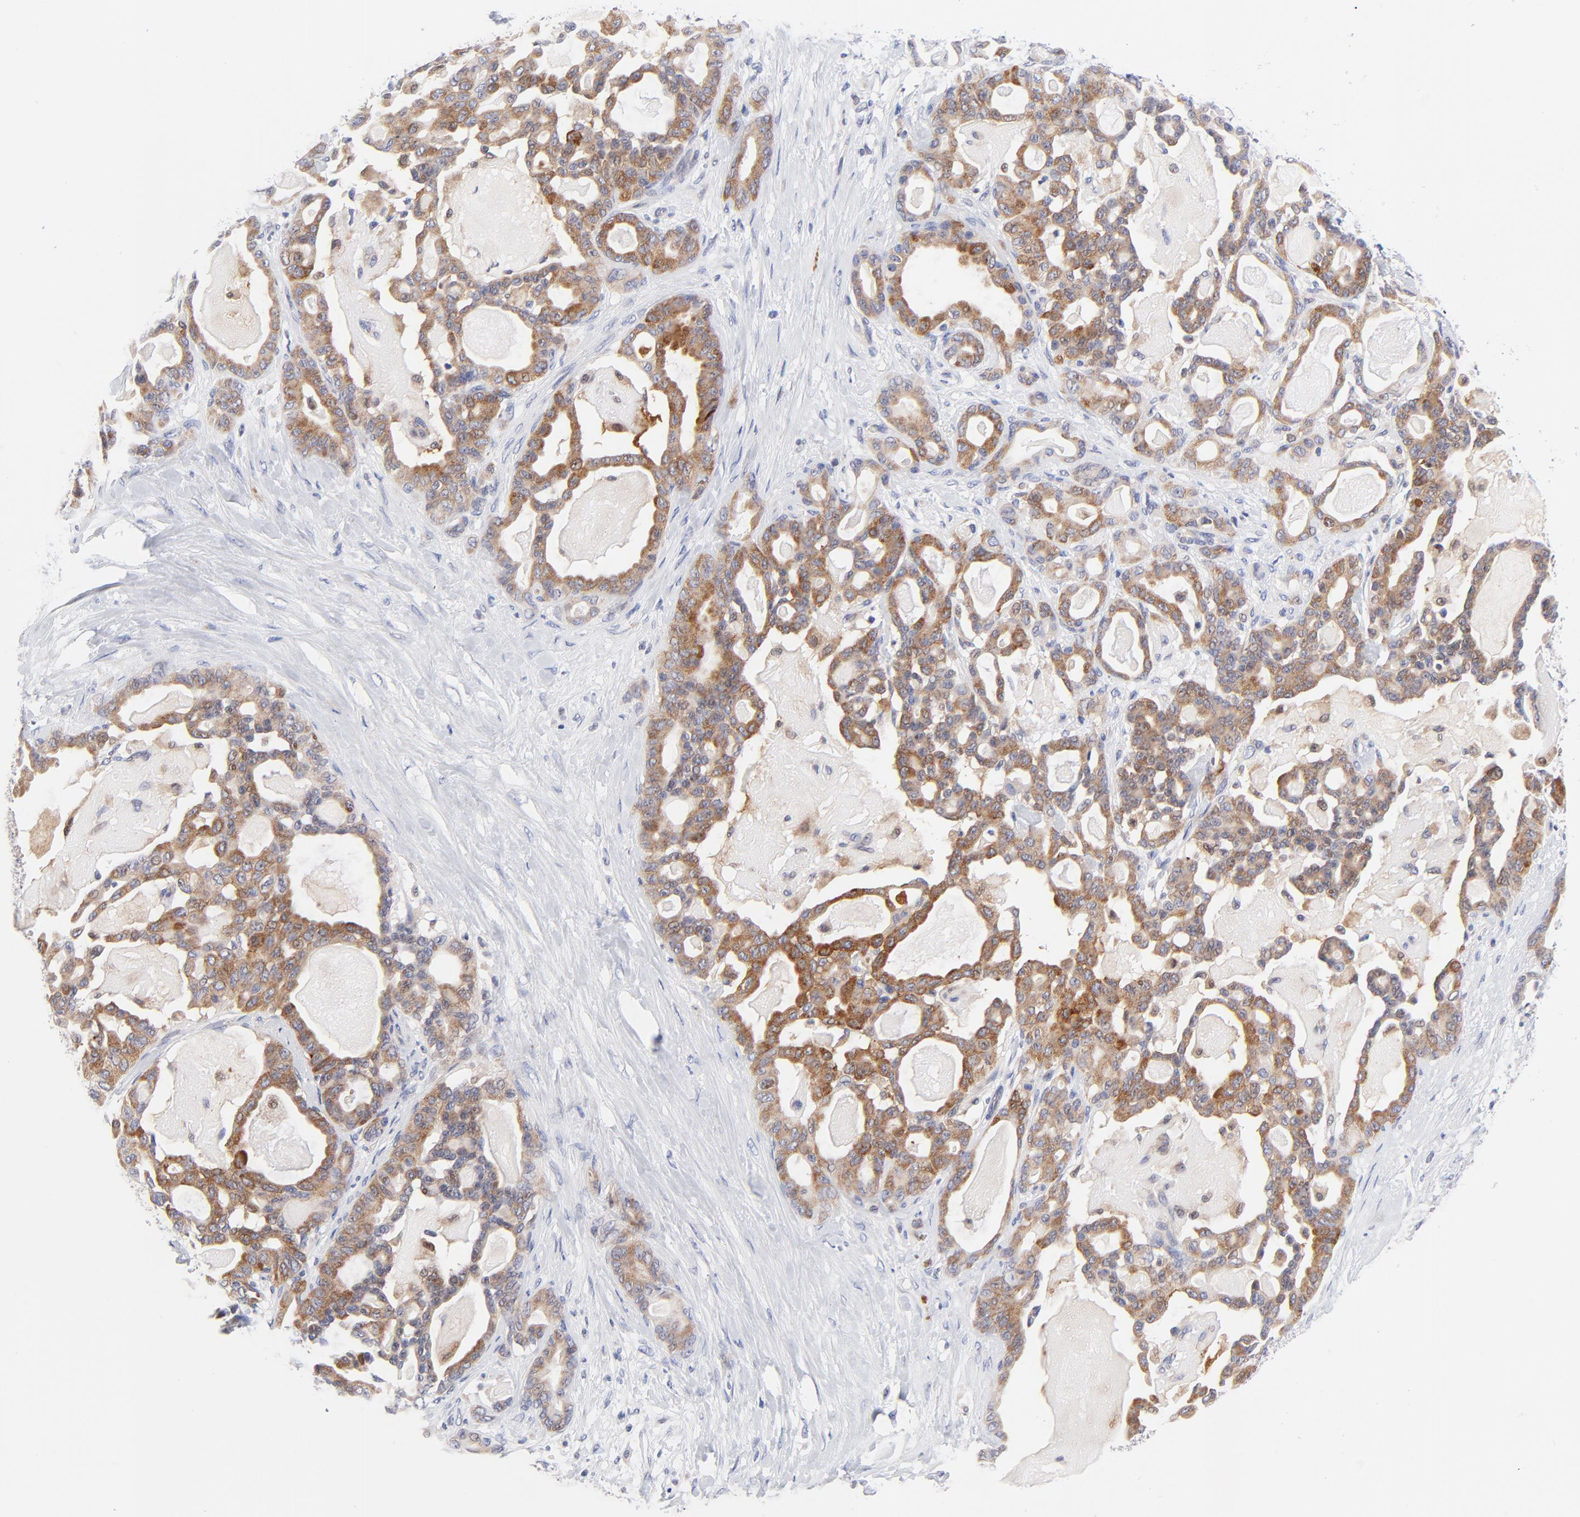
{"staining": {"intensity": "moderate", "quantity": ">75%", "location": "cytoplasmic/membranous"}, "tissue": "pancreatic cancer", "cell_type": "Tumor cells", "image_type": "cancer", "snomed": [{"axis": "morphology", "description": "Adenocarcinoma, NOS"}, {"axis": "topography", "description": "Pancreas"}], "caption": "A medium amount of moderate cytoplasmic/membranous expression is appreciated in about >75% of tumor cells in pancreatic adenocarcinoma tissue.", "gene": "AFF2", "patient": {"sex": "male", "age": 63}}